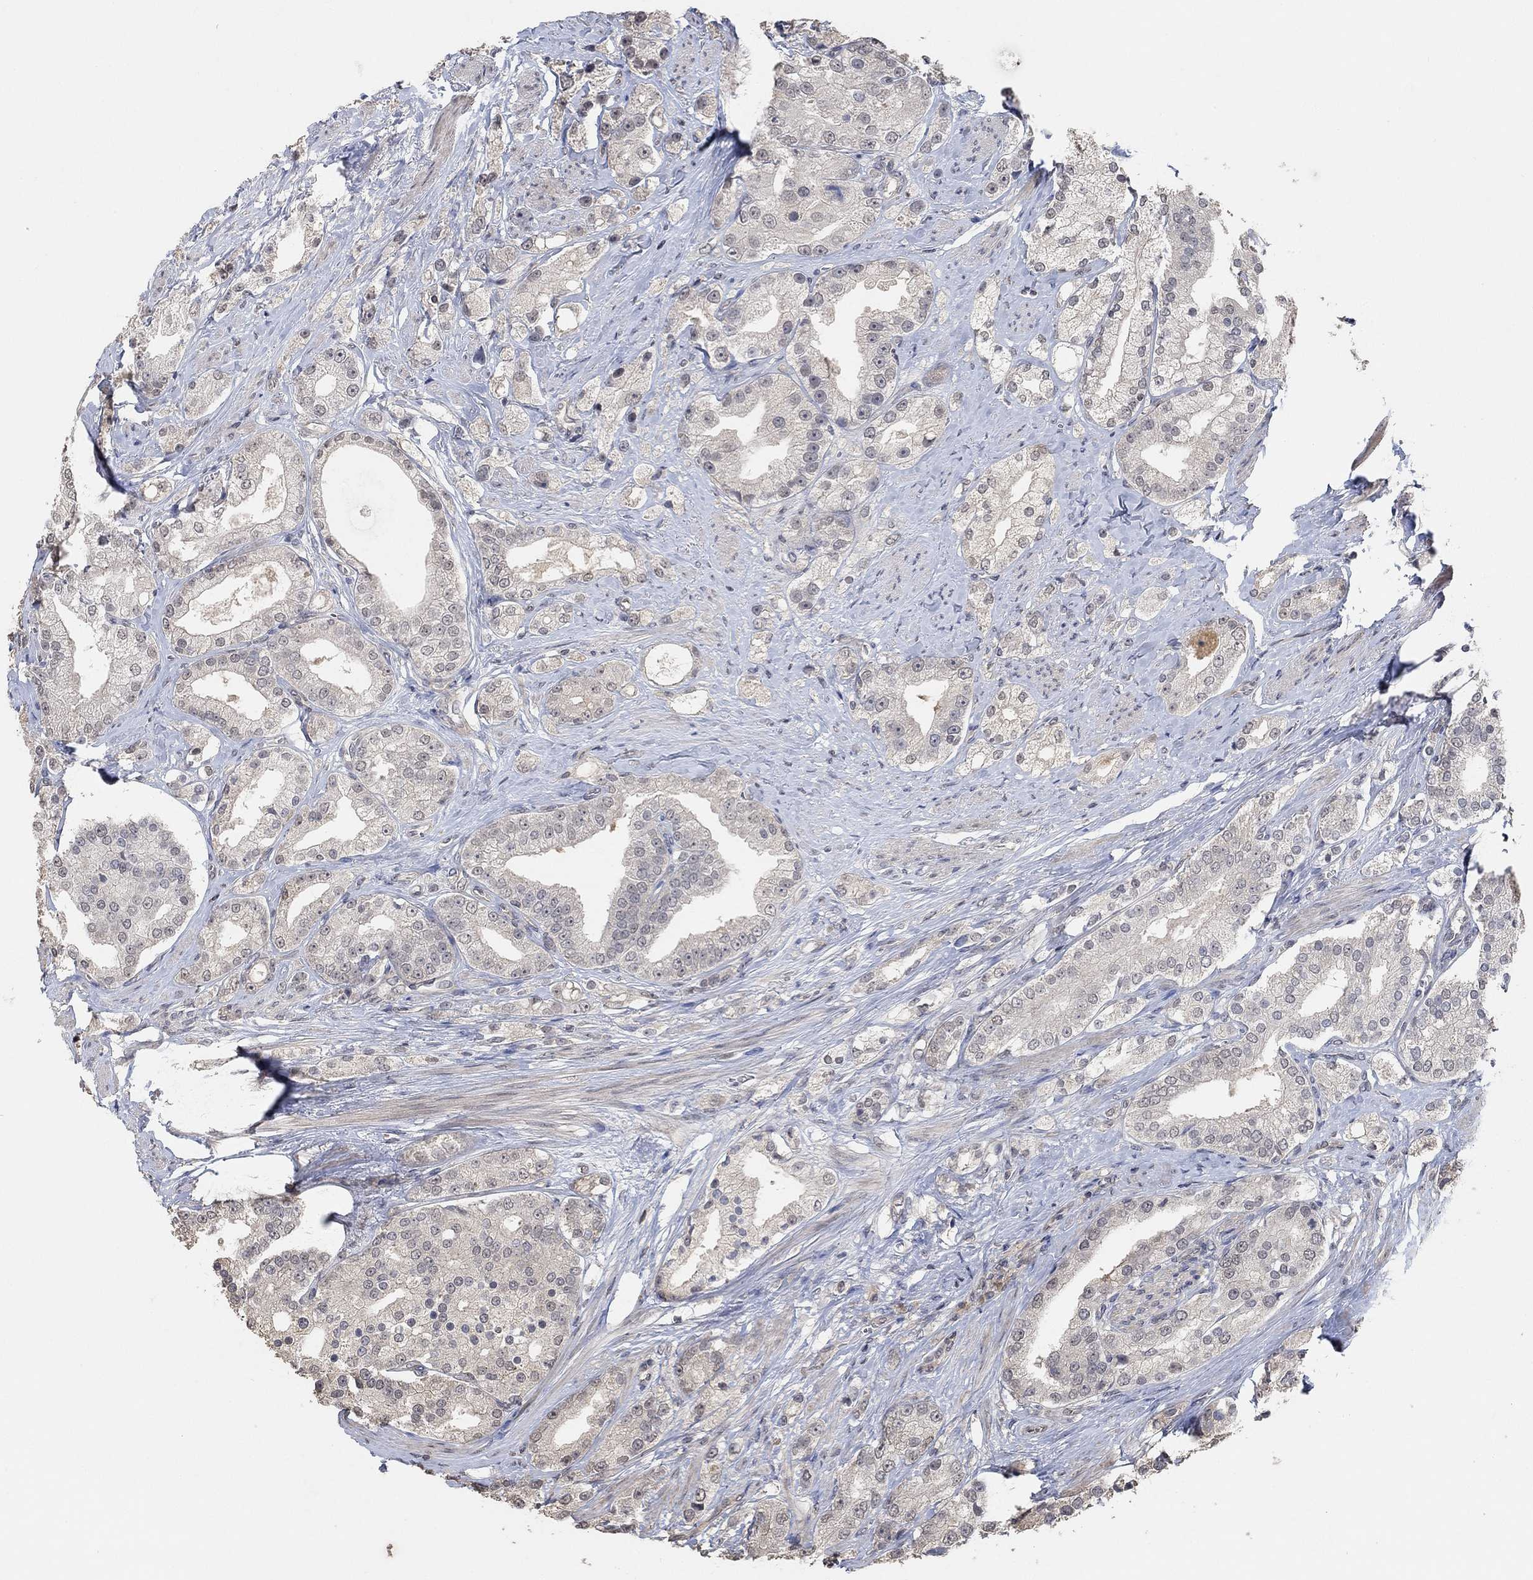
{"staining": {"intensity": "negative", "quantity": "none", "location": "none"}, "tissue": "prostate cancer", "cell_type": "Tumor cells", "image_type": "cancer", "snomed": [{"axis": "morphology", "description": "Adenocarcinoma, NOS"}, {"axis": "topography", "description": "Prostate and seminal vesicle, NOS"}, {"axis": "topography", "description": "Prostate"}], "caption": "Immunohistochemistry of human prostate cancer displays no staining in tumor cells.", "gene": "UNC5B", "patient": {"sex": "male", "age": 67}}